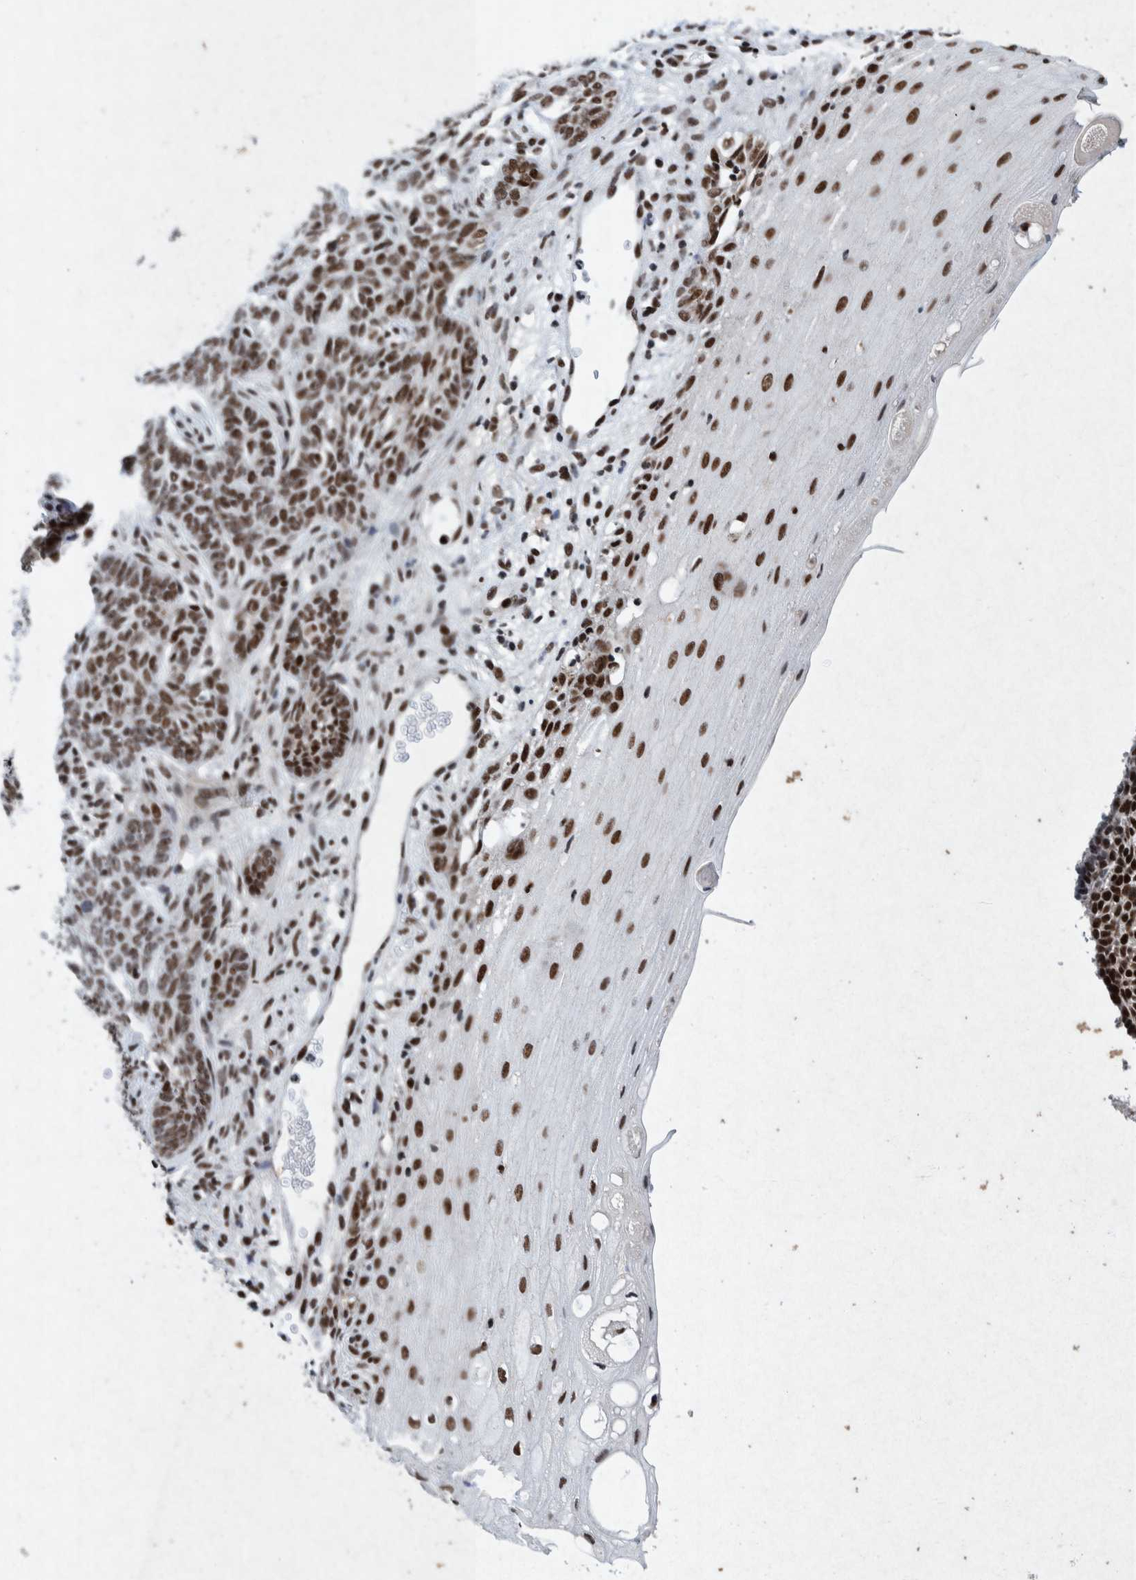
{"staining": {"intensity": "strong", "quantity": ">75%", "location": "nuclear"}, "tissue": "skin cancer", "cell_type": "Tumor cells", "image_type": "cancer", "snomed": [{"axis": "morphology", "description": "Basal cell carcinoma"}, {"axis": "topography", "description": "Skin"}], "caption": "Immunohistochemical staining of human skin cancer demonstrates strong nuclear protein staining in approximately >75% of tumor cells.", "gene": "TAF10", "patient": {"sex": "male", "age": 87}}